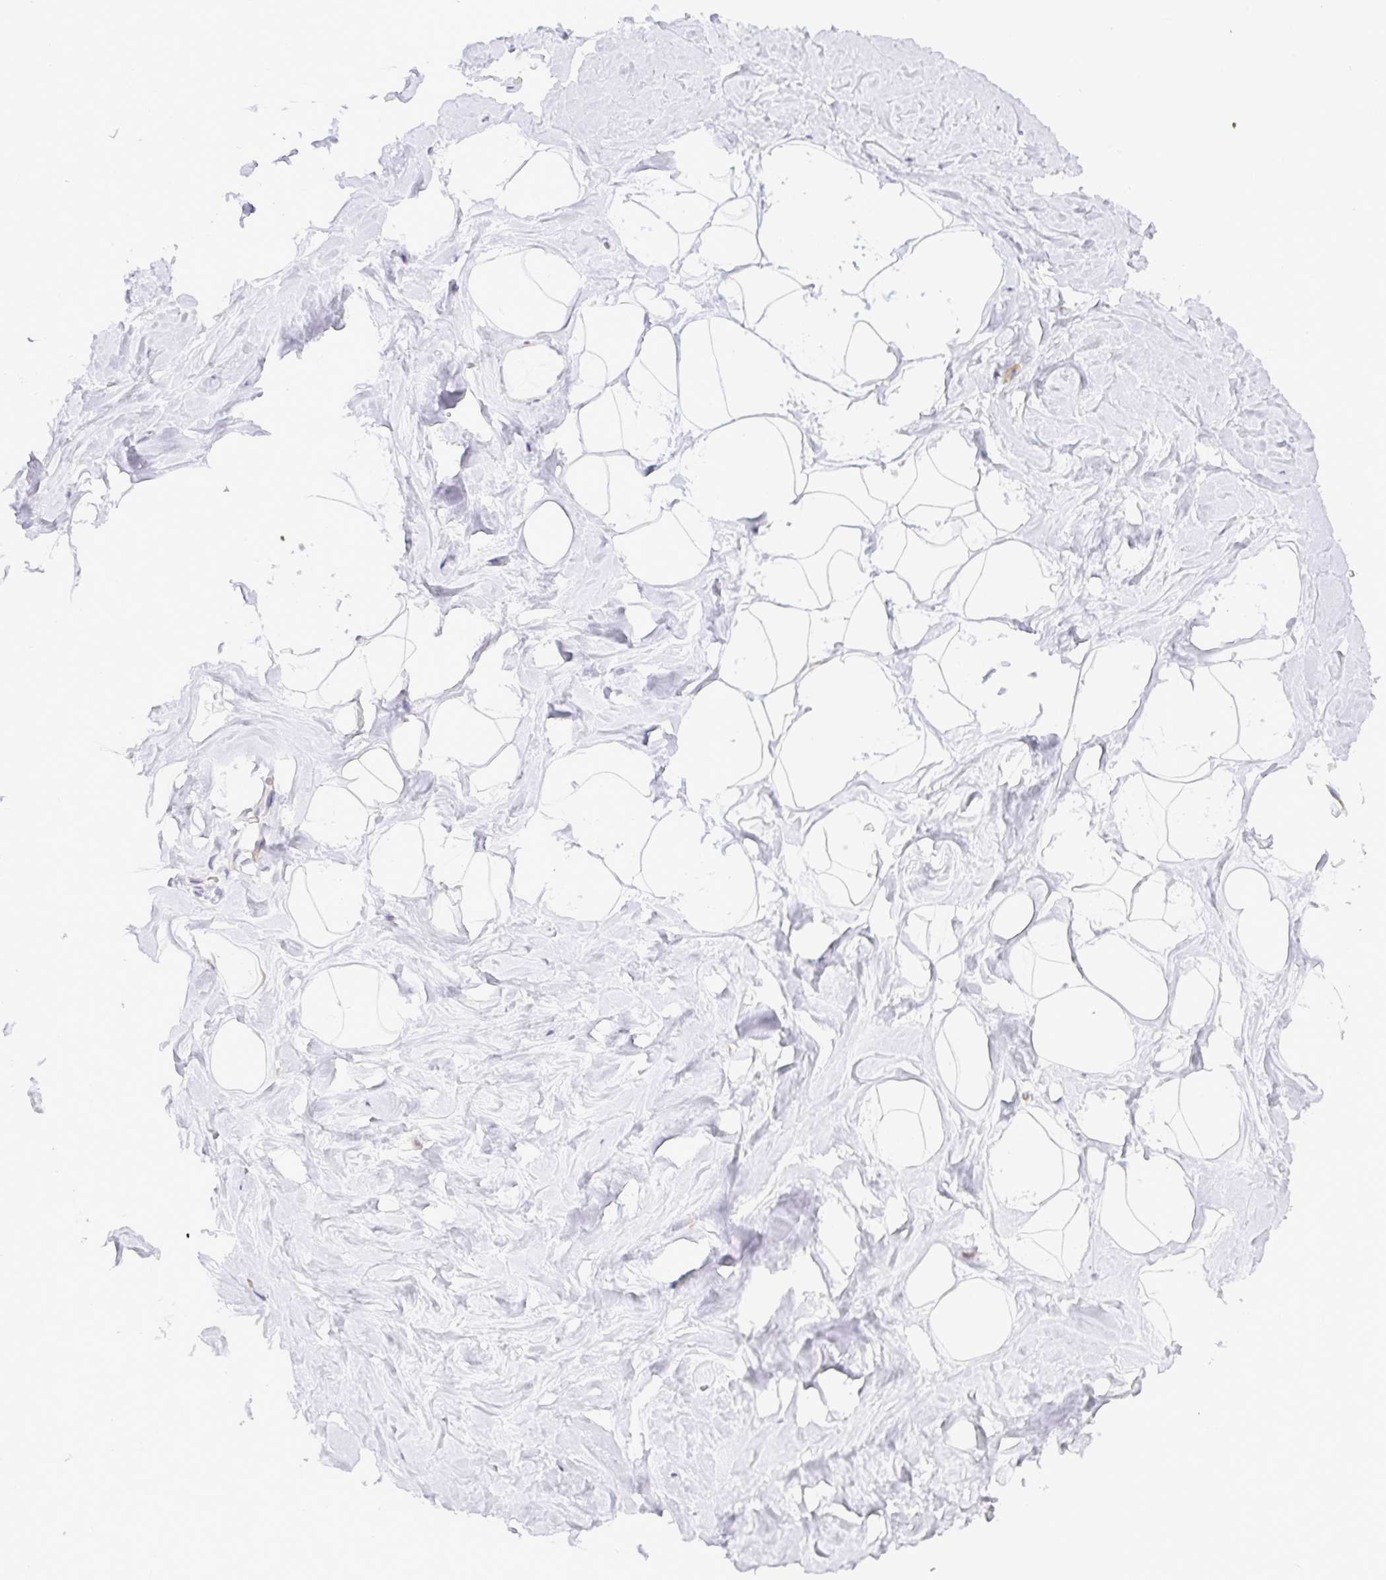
{"staining": {"intensity": "negative", "quantity": "none", "location": "none"}, "tissue": "breast", "cell_type": "Adipocytes", "image_type": "normal", "snomed": [{"axis": "morphology", "description": "Normal tissue, NOS"}, {"axis": "topography", "description": "Breast"}], "caption": "This is an IHC photomicrograph of benign human breast. There is no staining in adipocytes.", "gene": "DERL2", "patient": {"sex": "female", "age": 32}}